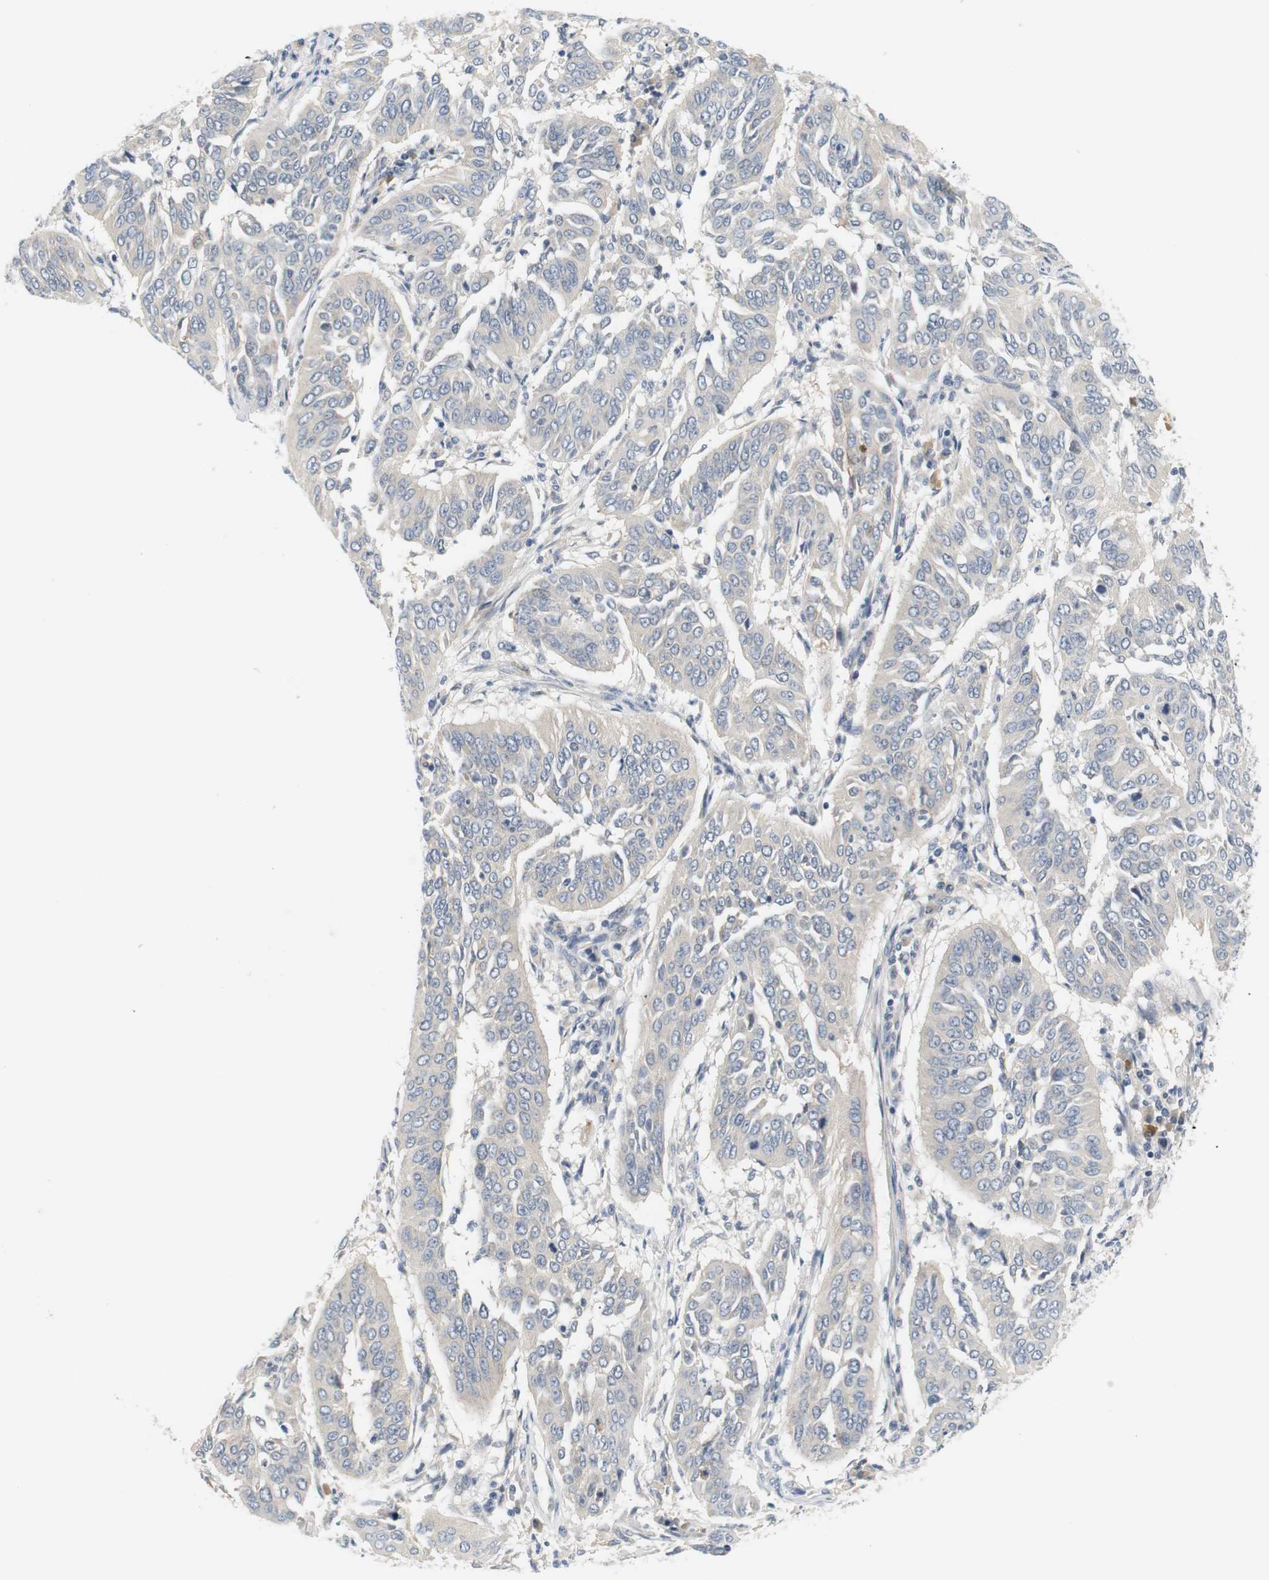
{"staining": {"intensity": "negative", "quantity": "none", "location": "none"}, "tissue": "cervical cancer", "cell_type": "Tumor cells", "image_type": "cancer", "snomed": [{"axis": "morphology", "description": "Normal tissue, NOS"}, {"axis": "morphology", "description": "Squamous cell carcinoma, NOS"}, {"axis": "topography", "description": "Cervix"}], "caption": "DAB (3,3'-diaminobenzidine) immunohistochemical staining of cervical squamous cell carcinoma displays no significant positivity in tumor cells.", "gene": "EVA1C", "patient": {"sex": "female", "age": 39}}